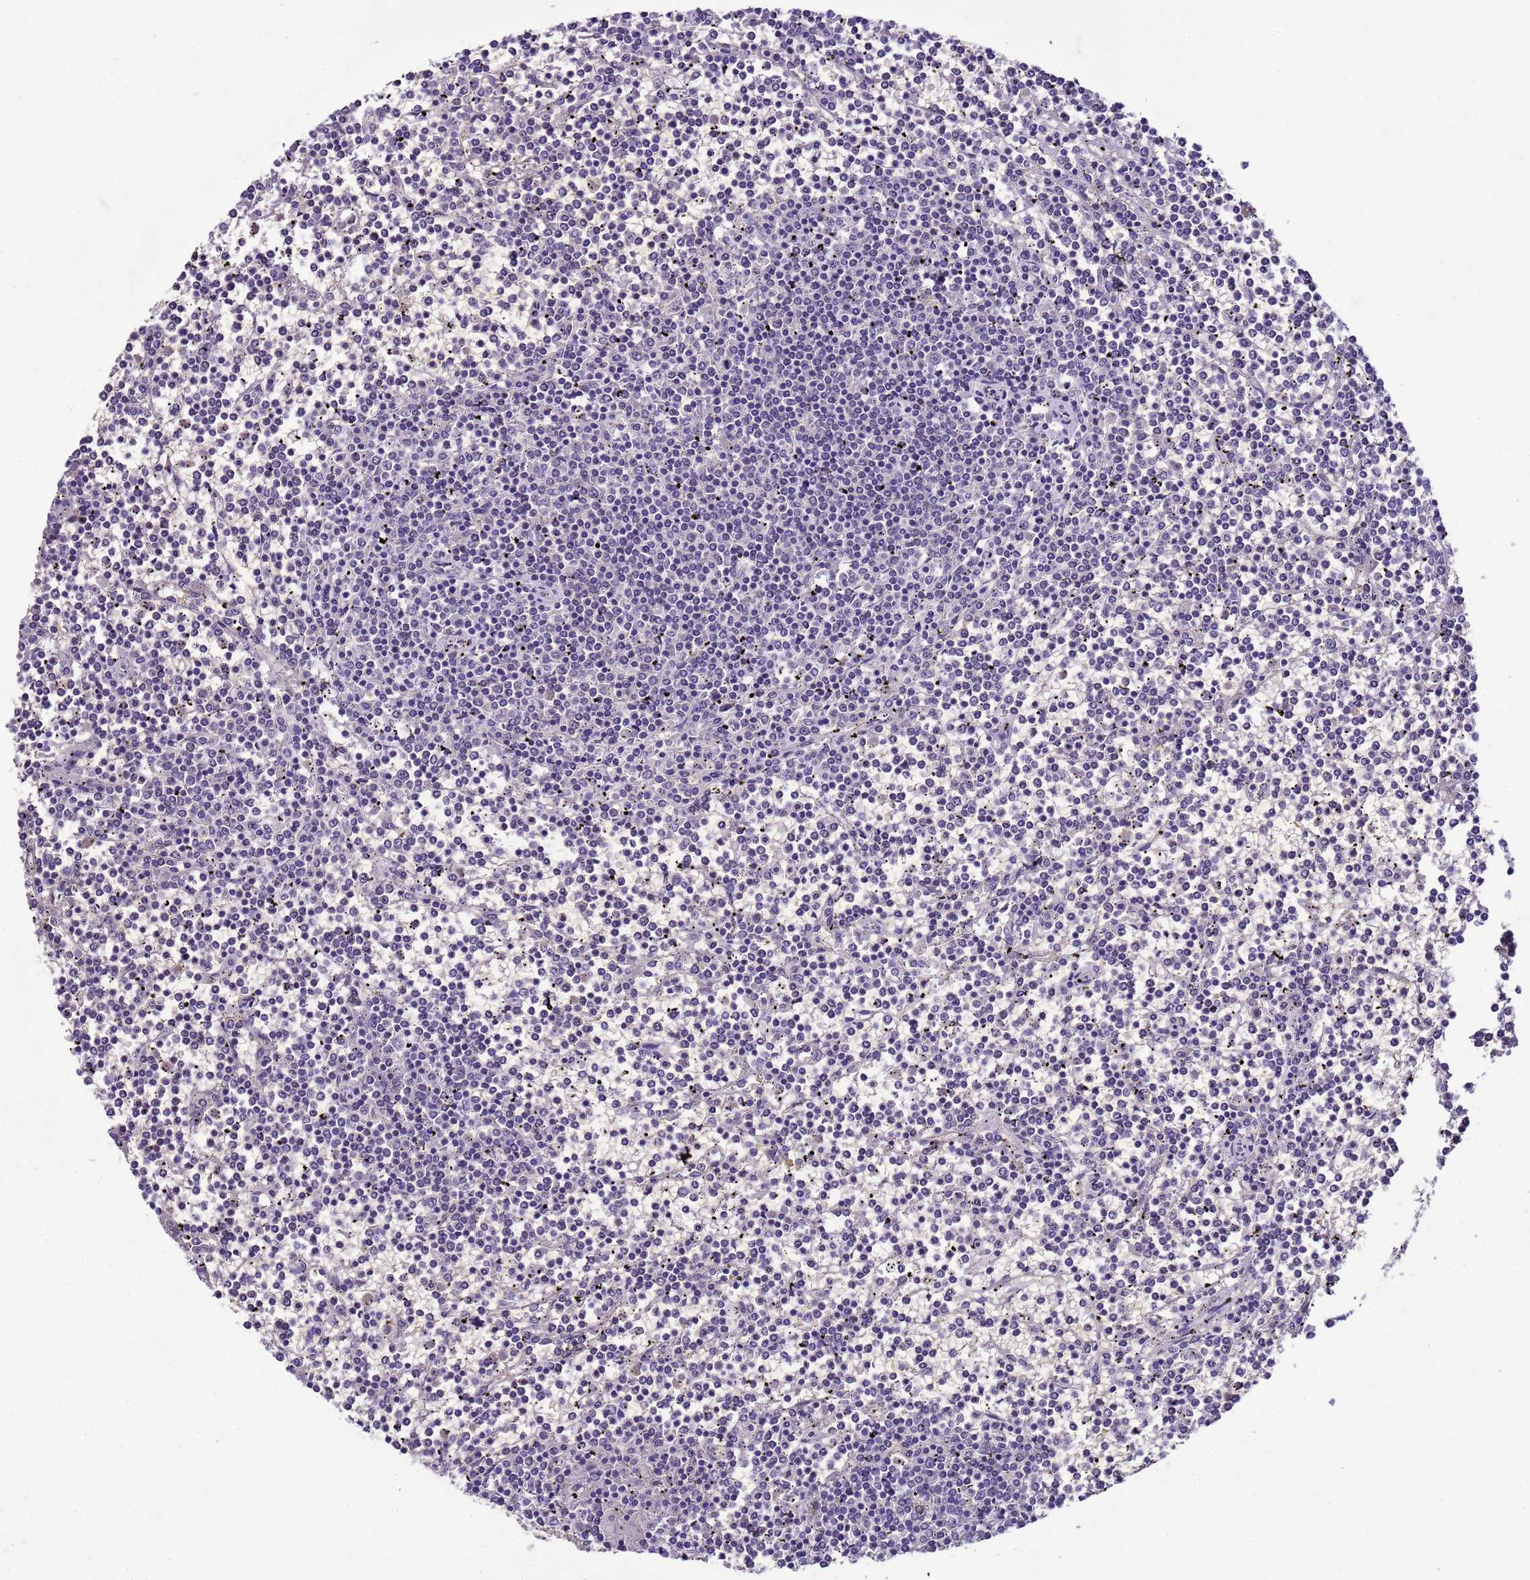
{"staining": {"intensity": "negative", "quantity": "none", "location": "none"}, "tissue": "lymphoma", "cell_type": "Tumor cells", "image_type": "cancer", "snomed": [{"axis": "morphology", "description": "Malignant lymphoma, non-Hodgkin's type, Low grade"}, {"axis": "topography", "description": "Spleen"}], "caption": "Human low-grade malignant lymphoma, non-Hodgkin's type stained for a protein using immunohistochemistry displays no expression in tumor cells.", "gene": "DDI2", "patient": {"sex": "female", "age": 19}}